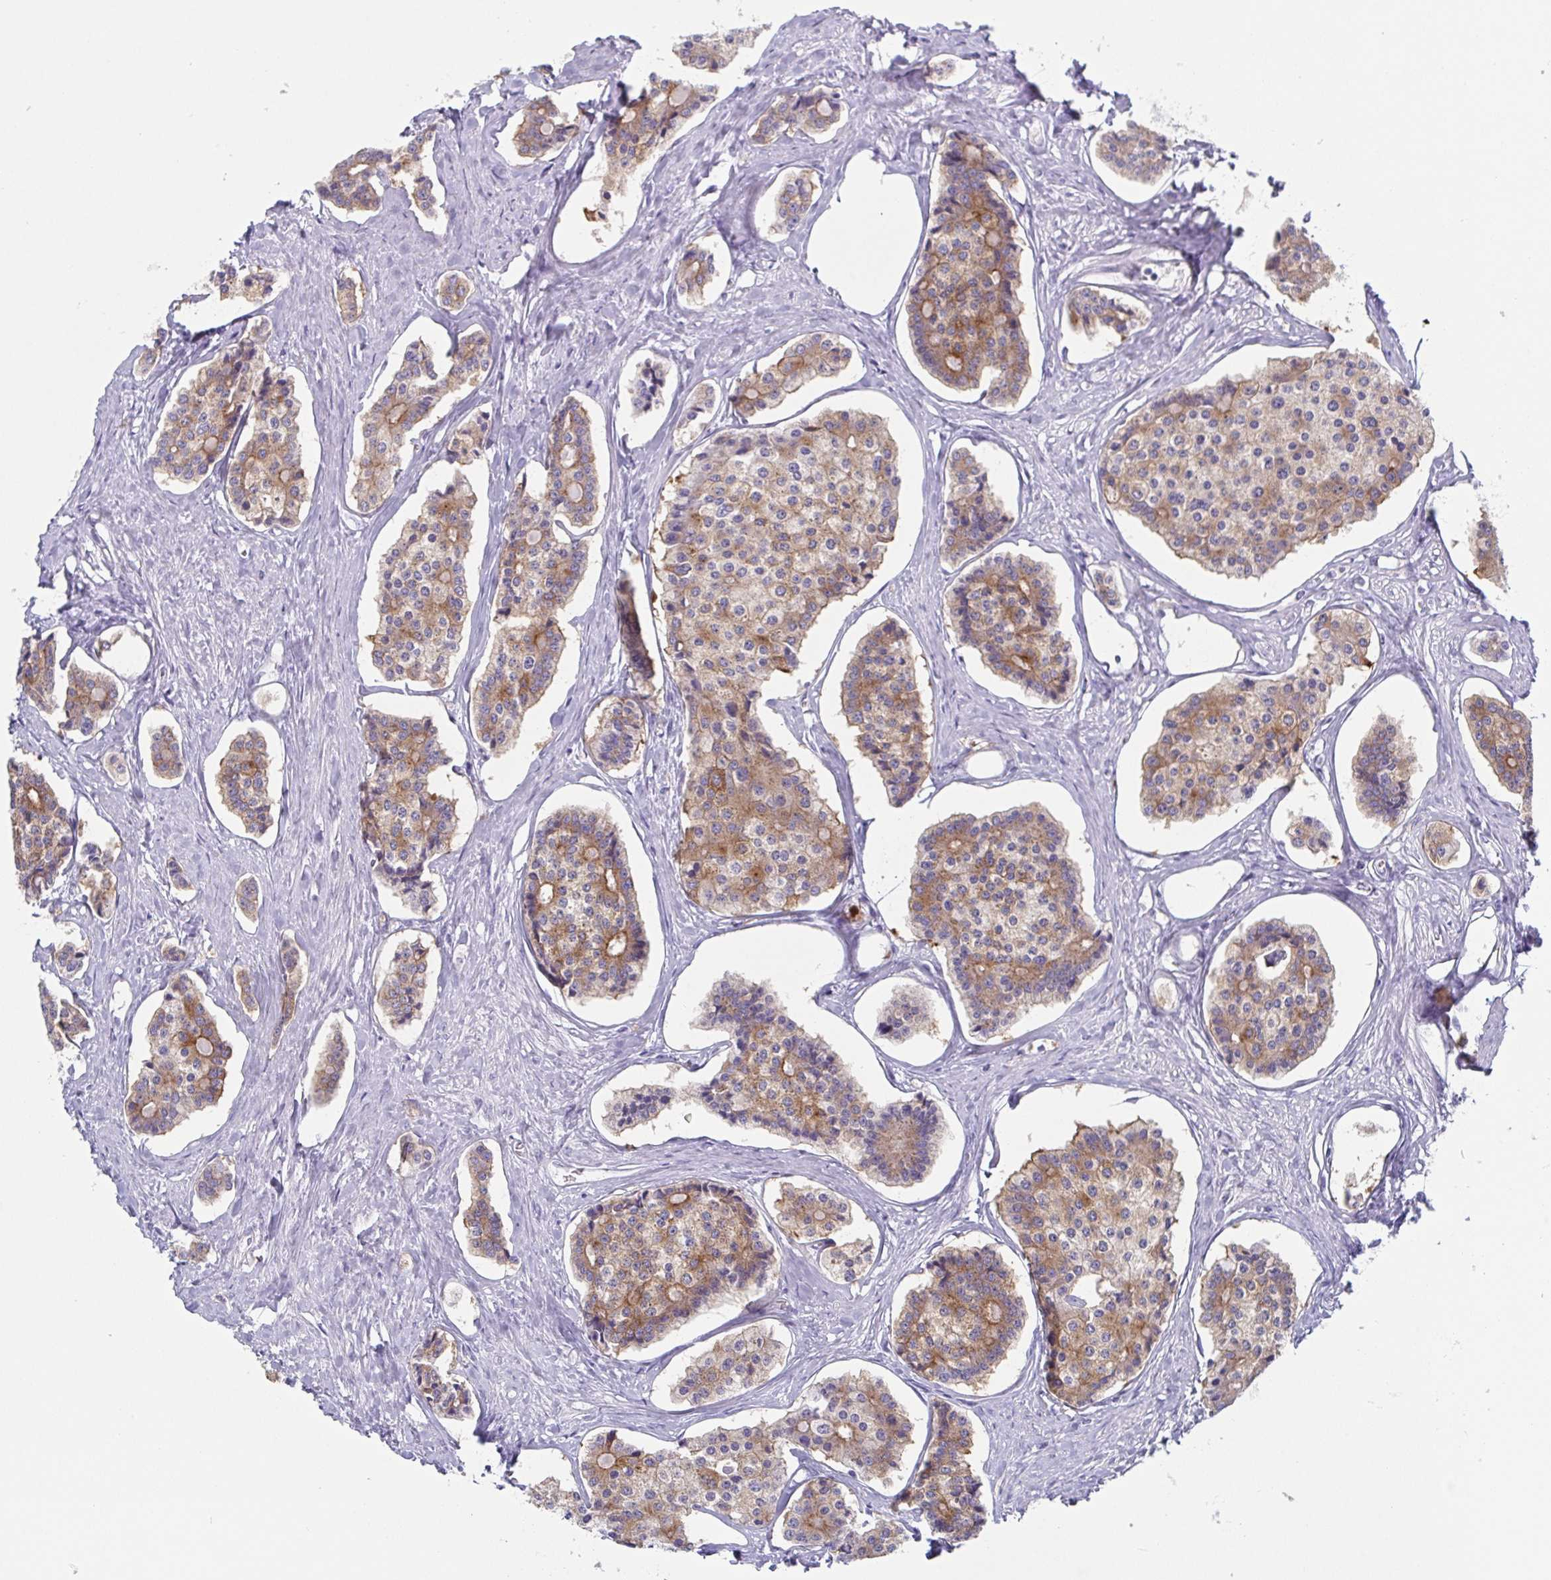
{"staining": {"intensity": "moderate", "quantity": ">75%", "location": "cytoplasmic/membranous"}, "tissue": "carcinoid", "cell_type": "Tumor cells", "image_type": "cancer", "snomed": [{"axis": "morphology", "description": "Carcinoid, malignant, NOS"}, {"axis": "topography", "description": "Small intestine"}], "caption": "The immunohistochemical stain highlights moderate cytoplasmic/membranous staining in tumor cells of carcinoid tissue.", "gene": "DYNC1I1", "patient": {"sex": "female", "age": 65}}